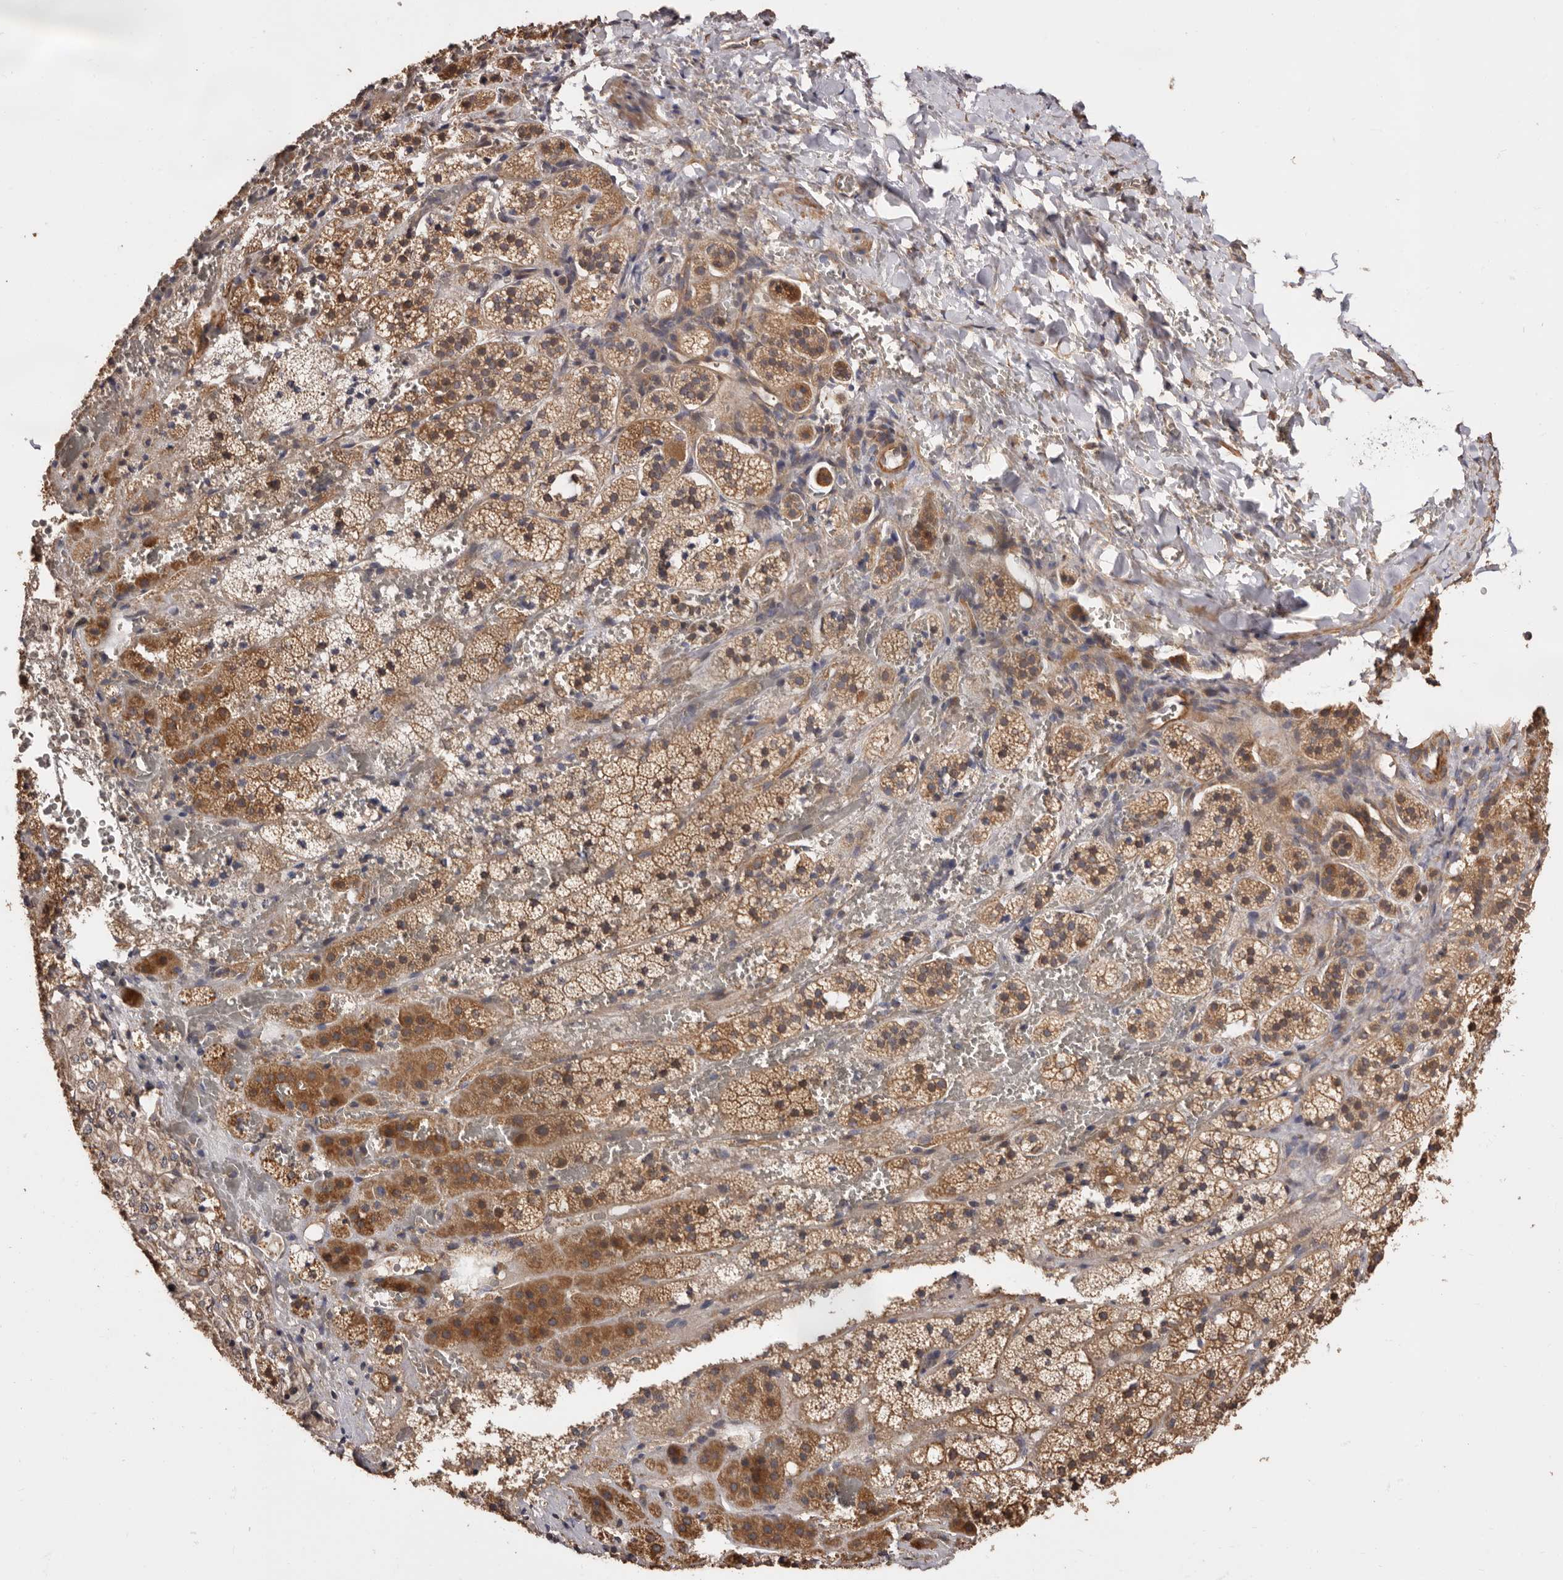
{"staining": {"intensity": "moderate", "quantity": ">75%", "location": "cytoplasmic/membranous"}, "tissue": "adrenal gland", "cell_type": "Glandular cells", "image_type": "normal", "snomed": [{"axis": "morphology", "description": "Normal tissue, NOS"}, {"axis": "topography", "description": "Adrenal gland"}], "caption": "Immunohistochemistry (IHC) histopathology image of unremarkable adrenal gland stained for a protein (brown), which demonstrates medium levels of moderate cytoplasmic/membranous expression in approximately >75% of glandular cells.", "gene": "COQ8B", "patient": {"sex": "female", "age": 44}}